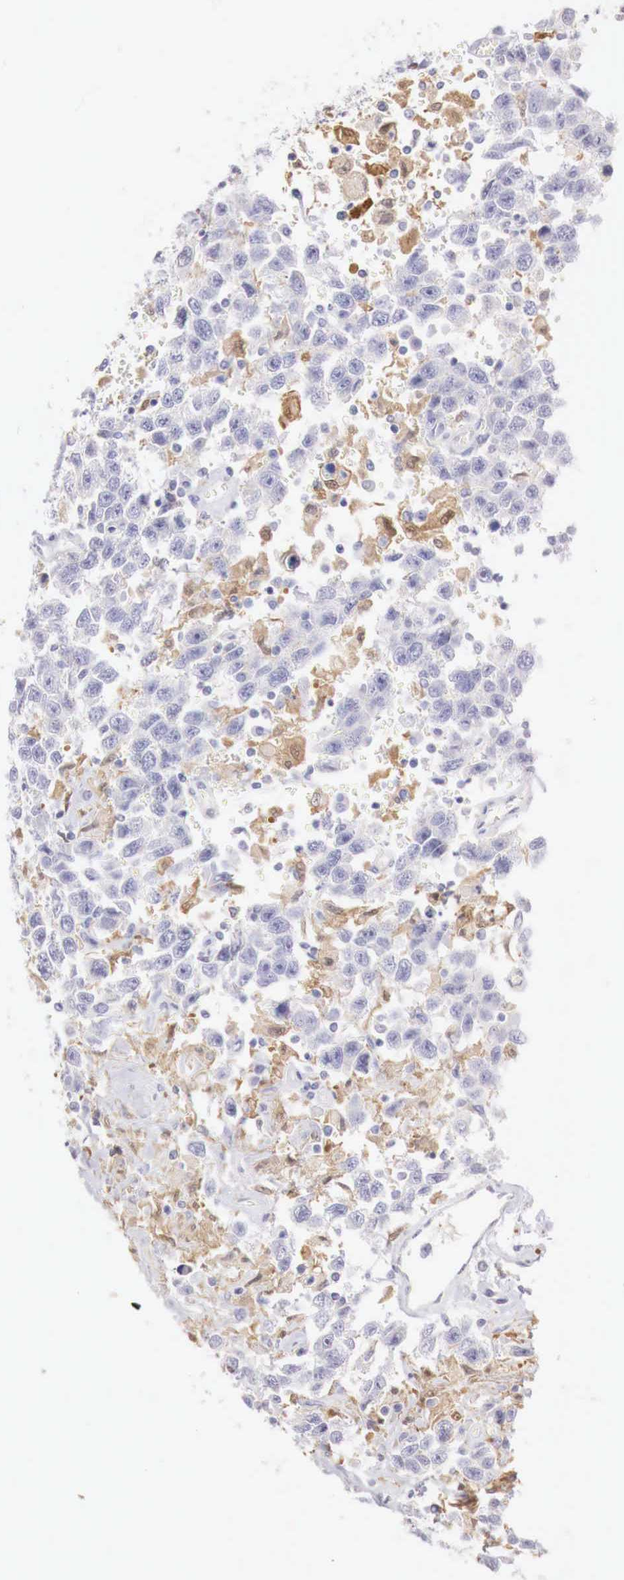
{"staining": {"intensity": "negative", "quantity": "none", "location": "none"}, "tissue": "testis cancer", "cell_type": "Tumor cells", "image_type": "cancer", "snomed": [{"axis": "morphology", "description": "Seminoma, NOS"}, {"axis": "topography", "description": "Testis"}], "caption": "Photomicrograph shows no protein positivity in tumor cells of testis cancer tissue.", "gene": "RENBP", "patient": {"sex": "male", "age": 41}}